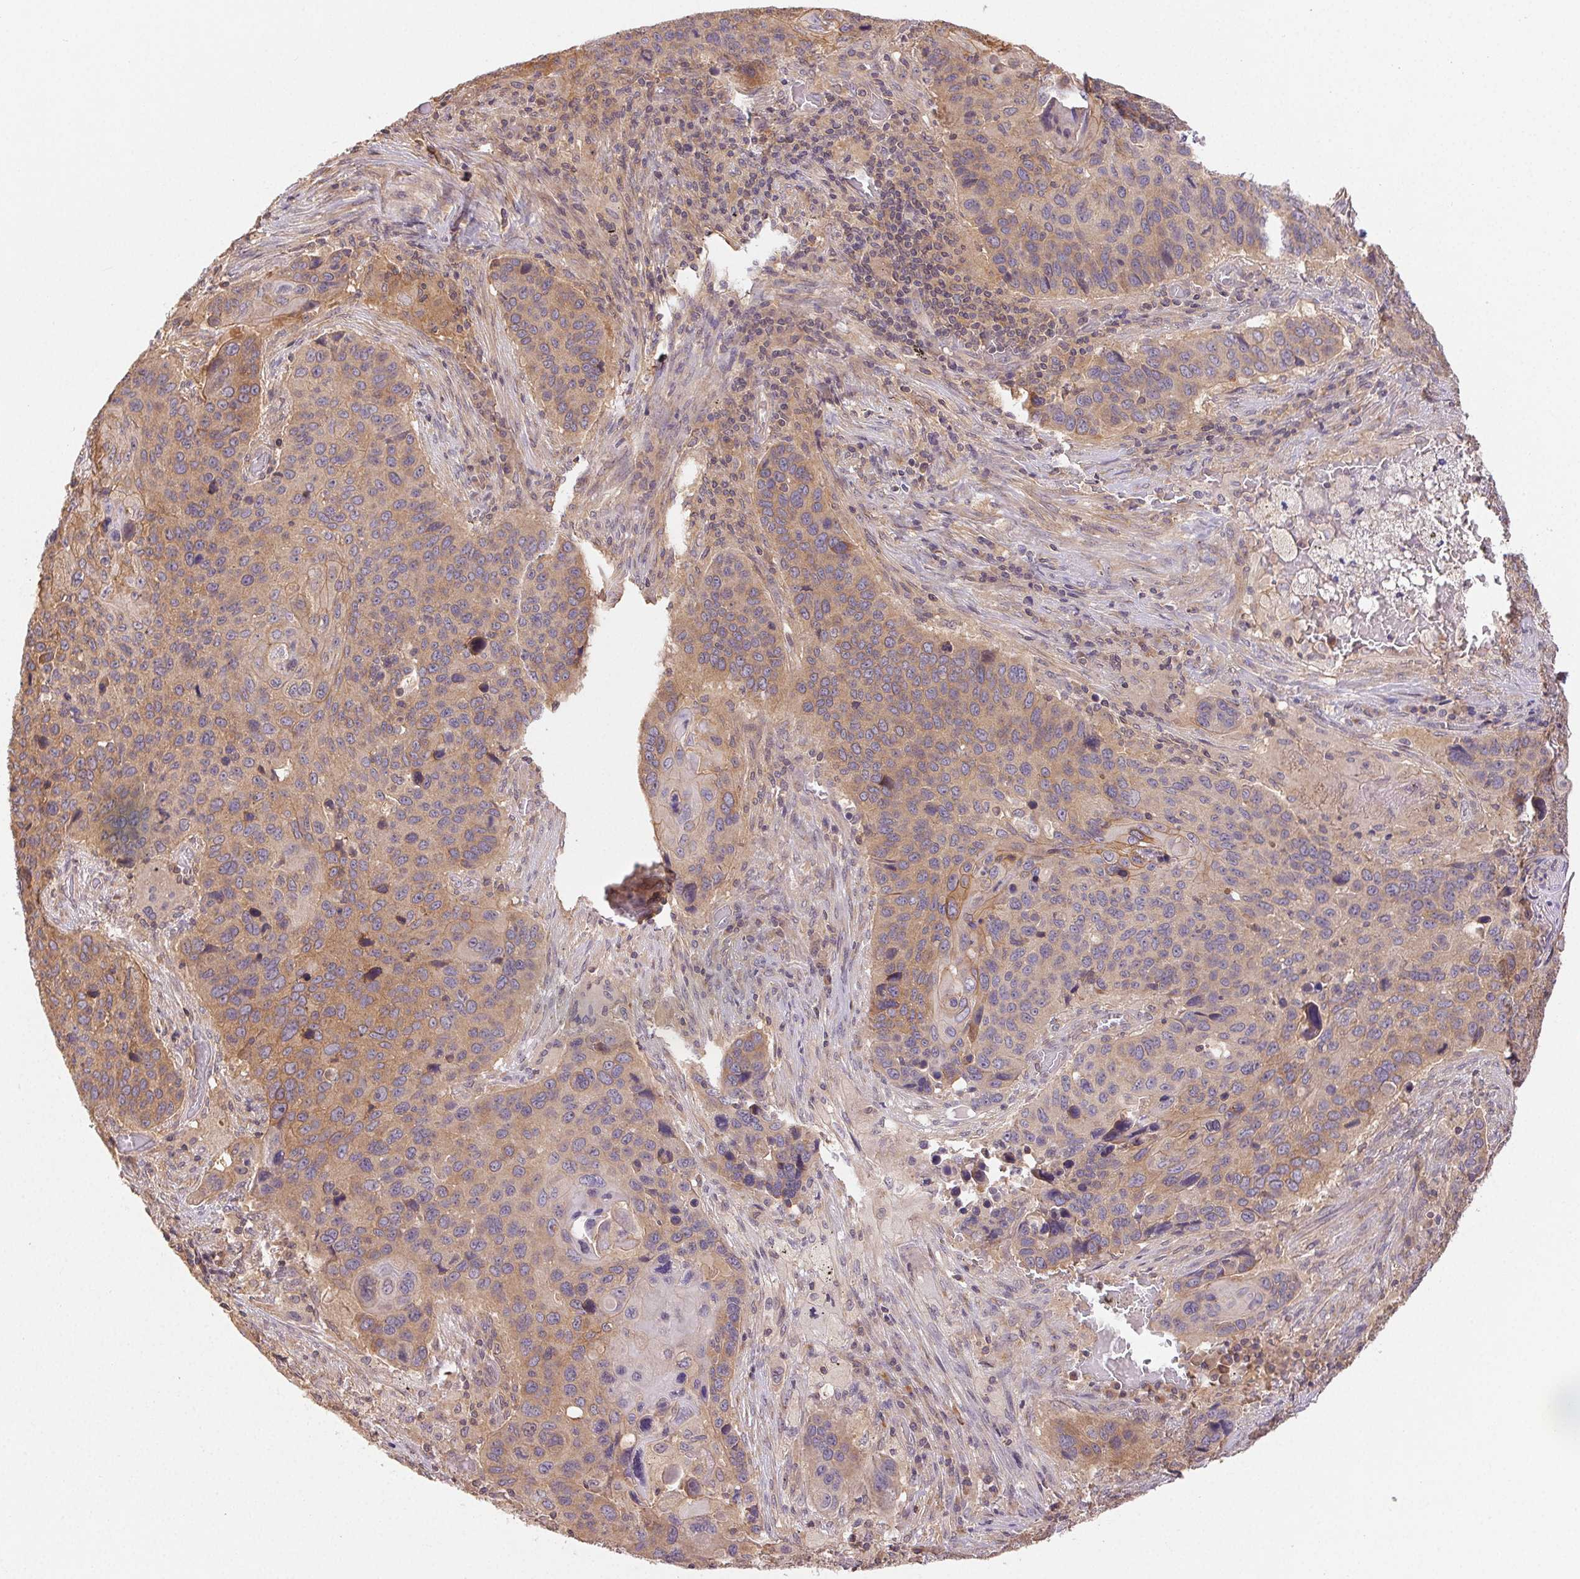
{"staining": {"intensity": "moderate", "quantity": "25%-75%", "location": "cytoplasmic/membranous"}, "tissue": "lung cancer", "cell_type": "Tumor cells", "image_type": "cancer", "snomed": [{"axis": "morphology", "description": "Squamous cell carcinoma, NOS"}, {"axis": "topography", "description": "Lung"}], "caption": "High-magnification brightfield microscopy of lung squamous cell carcinoma stained with DAB (3,3'-diaminobenzidine) (brown) and counterstained with hematoxylin (blue). tumor cells exhibit moderate cytoplasmic/membranous staining is seen in about25%-75% of cells. The staining was performed using DAB, with brown indicating positive protein expression. Nuclei are stained blue with hematoxylin.", "gene": "MAPKAPK2", "patient": {"sex": "male", "age": 68}}